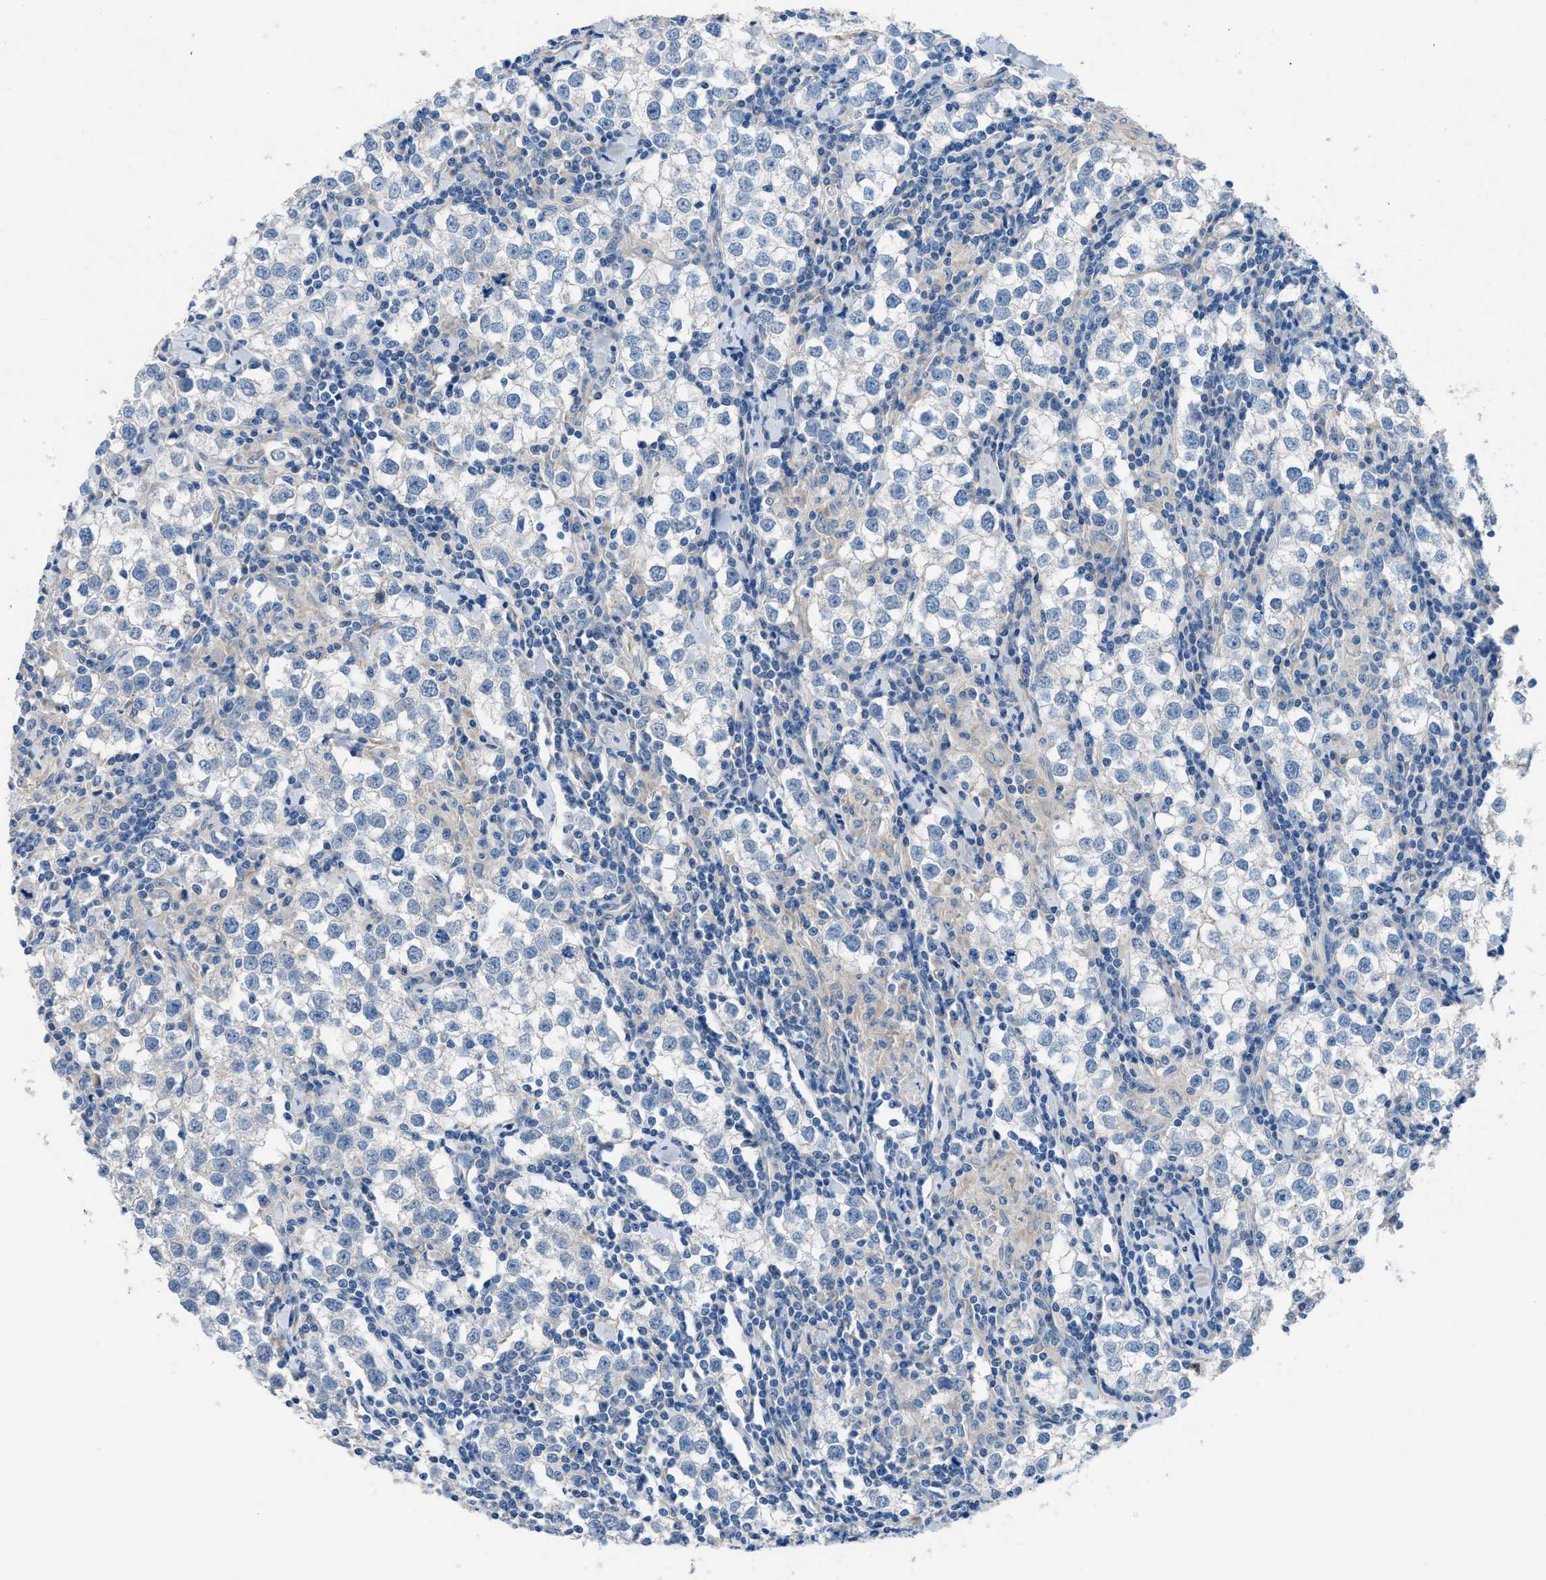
{"staining": {"intensity": "negative", "quantity": "none", "location": "none"}, "tissue": "testis cancer", "cell_type": "Tumor cells", "image_type": "cancer", "snomed": [{"axis": "morphology", "description": "Seminoma, NOS"}, {"axis": "morphology", "description": "Carcinoma, Embryonal, NOS"}, {"axis": "topography", "description": "Testis"}], "caption": "The IHC image has no significant staining in tumor cells of embryonal carcinoma (testis) tissue.", "gene": "ITPR1", "patient": {"sex": "male", "age": 36}}